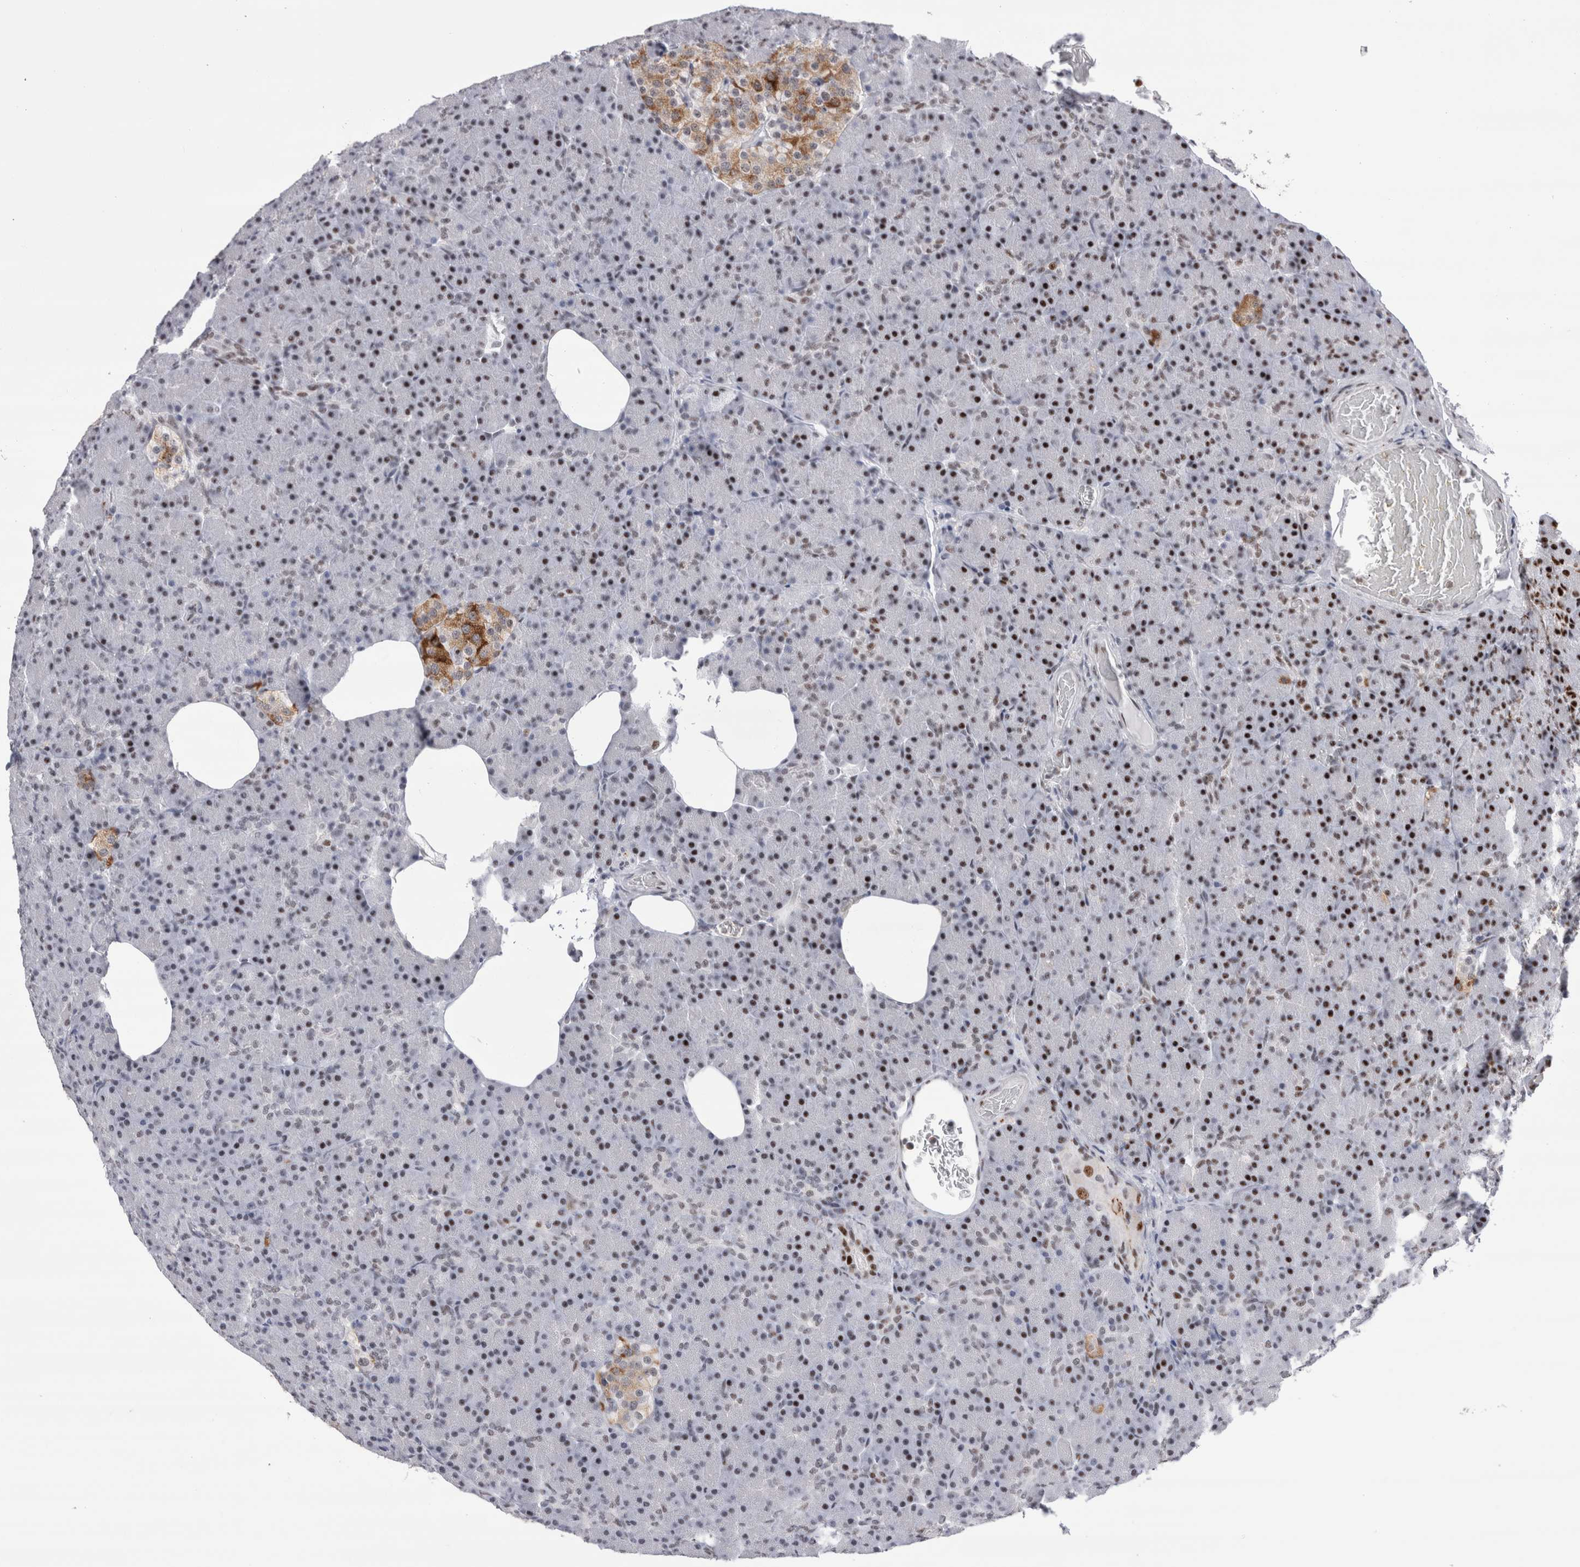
{"staining": {"intensity": "strong", "quantity": "25%-75%", "location": "nuclear"}, "tissue": "pancreas", "cell_type": "Exocrine glandular cells", "image_type": "normal", "snomed": [{"axis": "morphology", "description": "Normal tissue, NOS"}, {"axis": "topography", "description": "Pancreas"}], "caption": "Protein expression analysis of unremarkable pancreas displays strong nuclear staining in about 25%-75% of exocrine glandular cells. (DAB IHC with brightfield microscopy, high magnification).", "gene": "RBM6", "patient": {"sex": "female", "age": 43}}